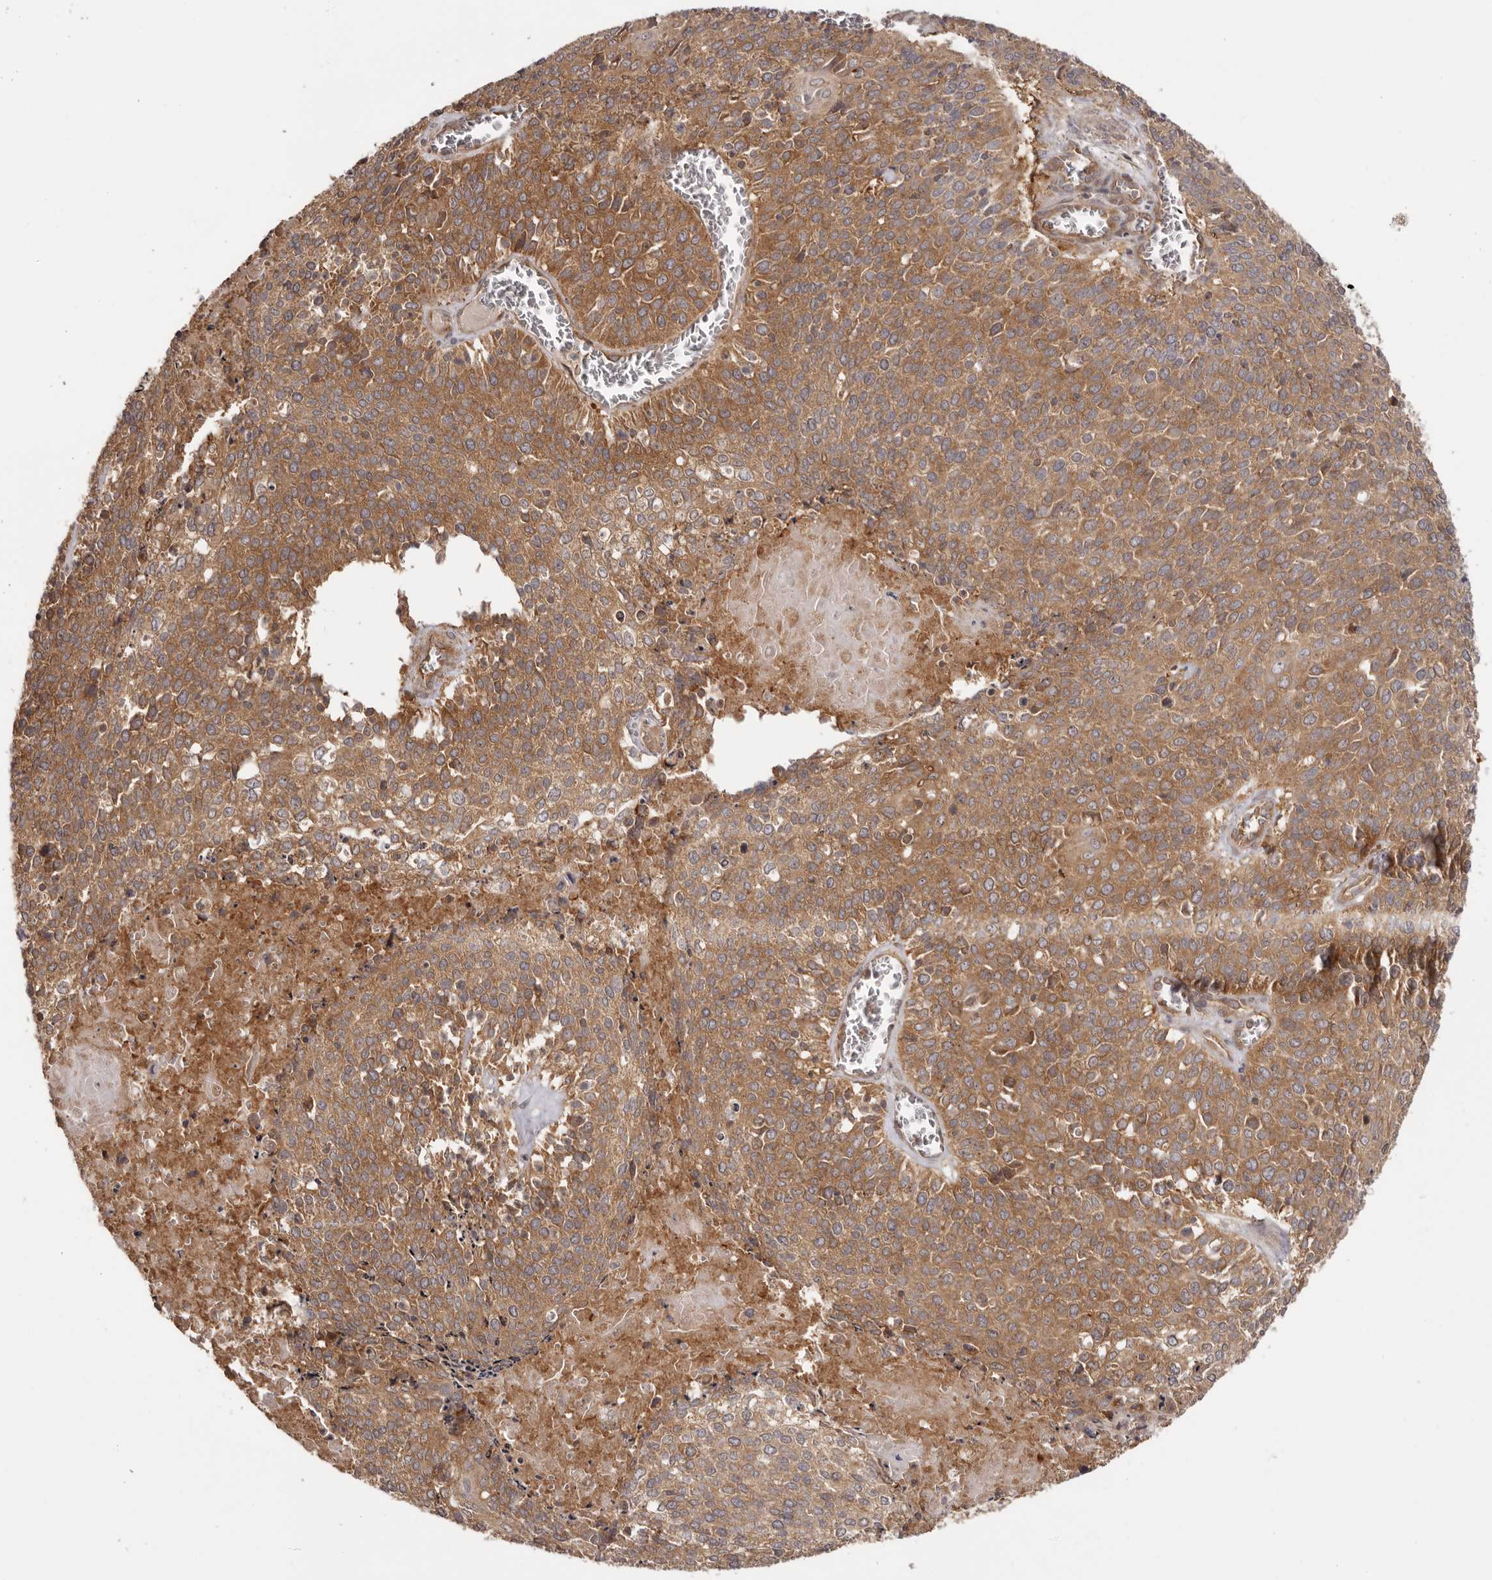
{"staining": {"intensity": "moderate", "quantity": ">75%", "location": "cytoplasmic/membranous"}, "tissue": "cervical cancer", "cell_type": "Tumor cells", "image_type": "cancer", "snomed": [{"axis": "morphology", "description": "Squamous cell carcinoma, NOS"}, {"axis": "topography", "description": "Cervix"}], "caption": "This photomicrograph shows squamous cell carcinoma (cervical) stained with IHC to label a protein in brown. The cytoplasmic/membranous of tumor cells show moderate positivity for the protein. Nuclei are counter-stained blue.", "gene": "EEF1E1", "patient": {"sex": "female", "age": 39}}